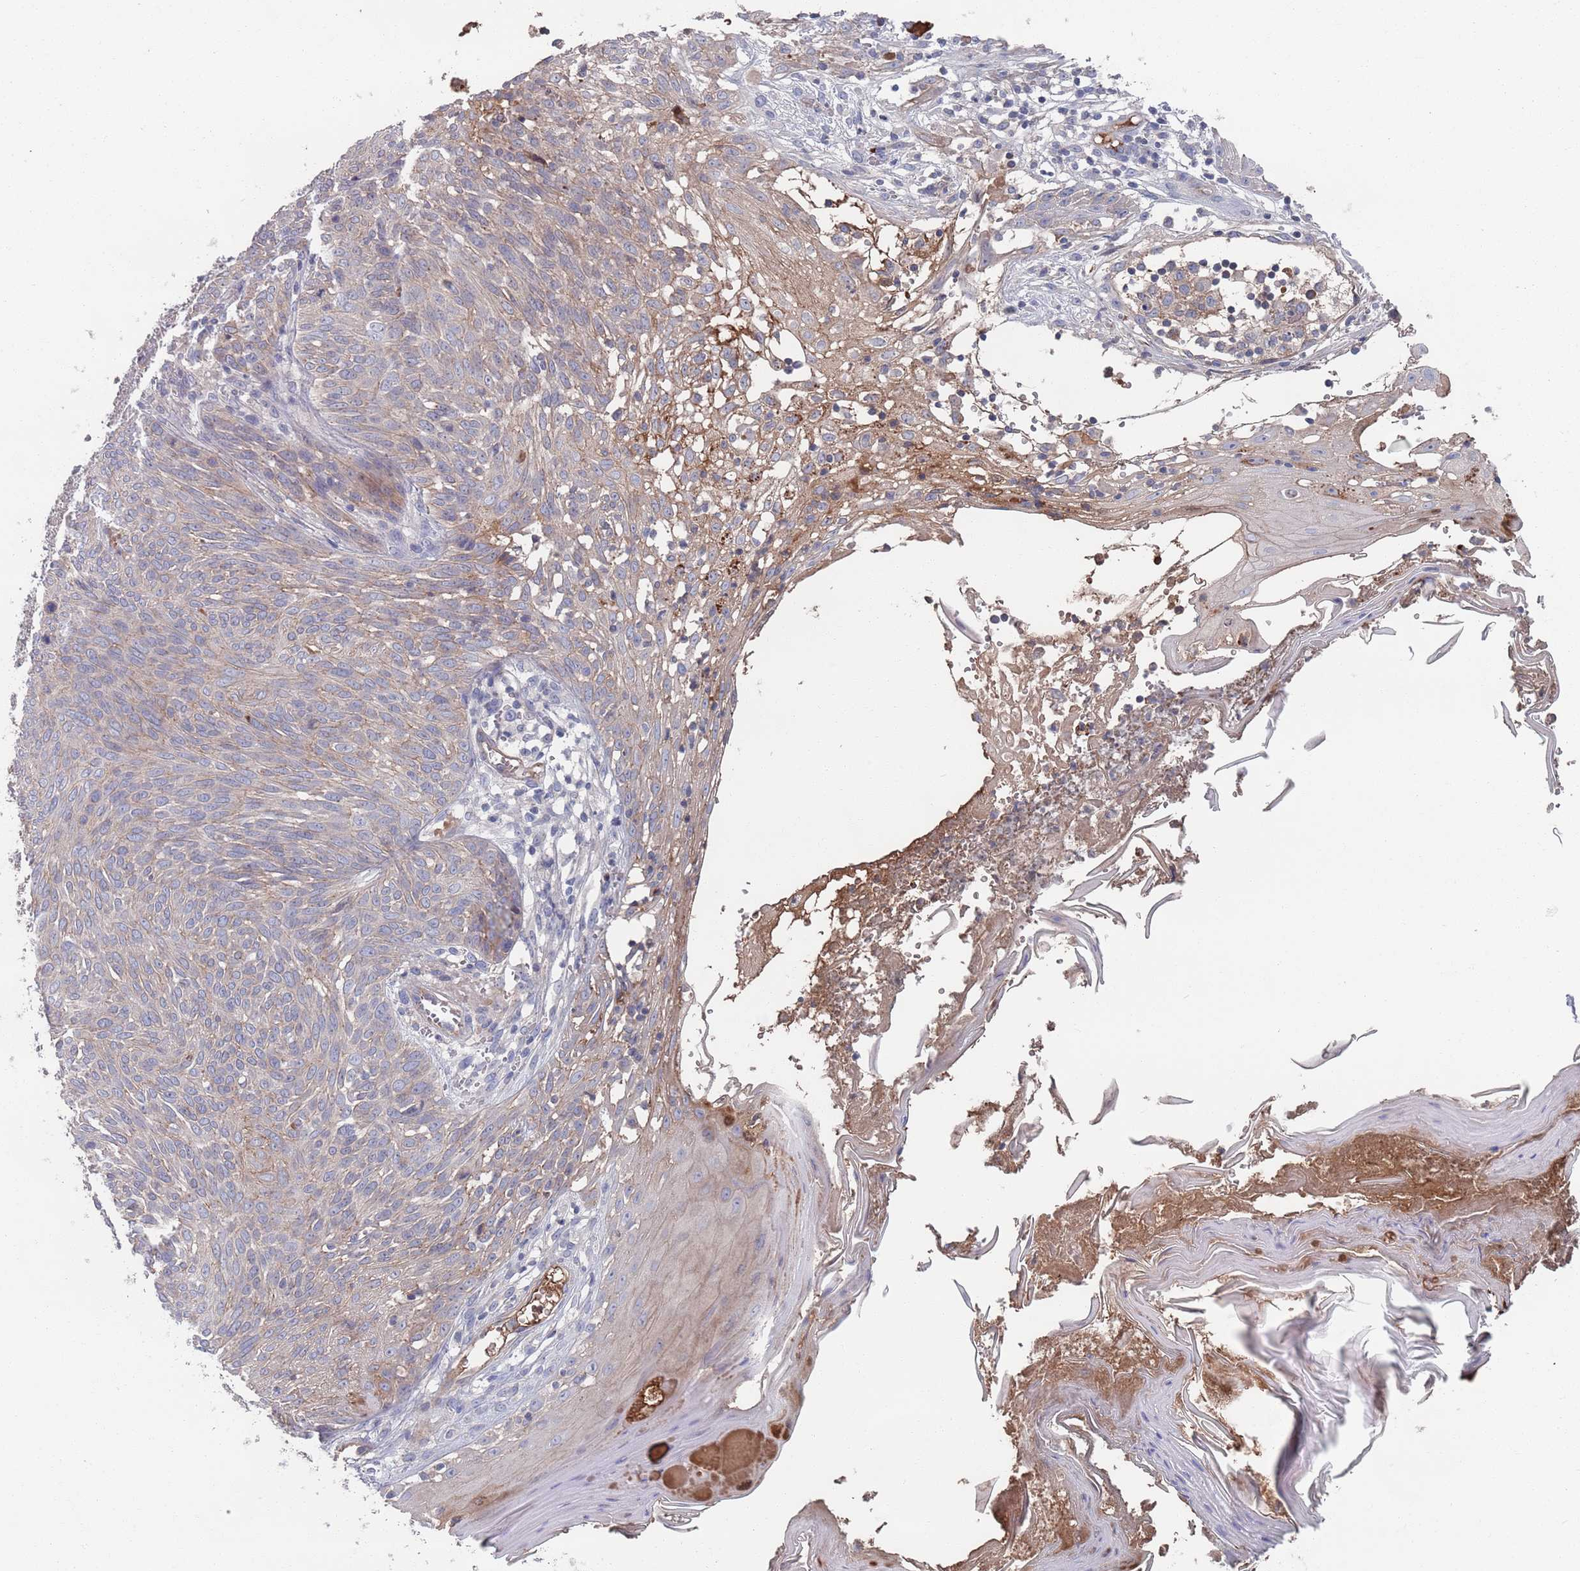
{"staining": {"intensity": "weak", "quantity": "25%-75%", "location": "cytoplasmic/membranous"}, "tissue": "skin cancer", "cell_type": "Tumor cells", "image_type": "cancer", "snomed": [{"axis": "morphology", "description": "Basal cell carcinoma"}, {"axis": "topography", "description": "Skin"}], "caption": "An immunohistochemistry (IHC) image of neoplastic tissue is shown. Protein staining in brown shows weak cytoplasmic/membranous positivity in skin basal cell carcinoma within tumor cells.", "gene": "PLEKHA4", "patient": {"sex": "female", "age": 86}}